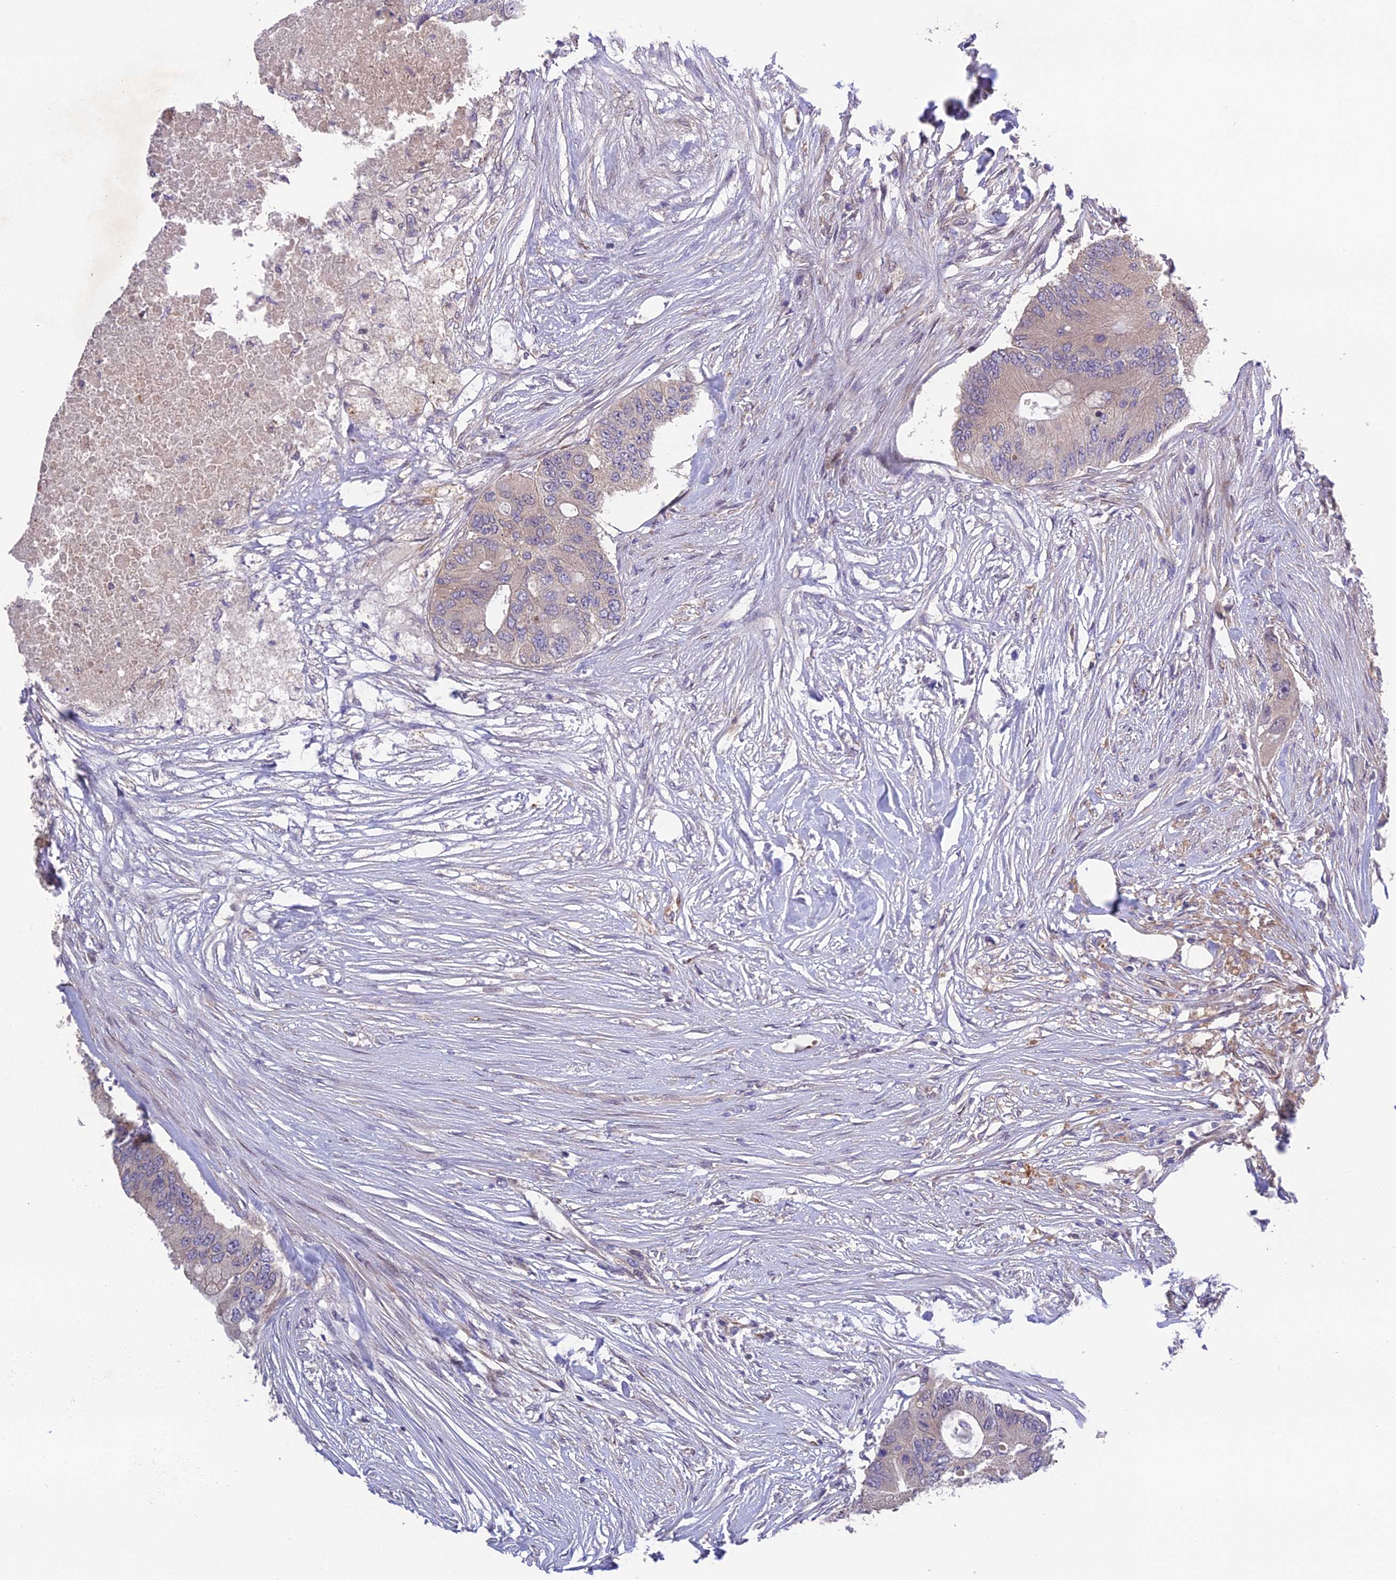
{"staining": {"intensity": "negative", "quantity": "none", "location": "none"}, "tissue": "colorectal cancer", "cell_type": "Tumor cells", "image_type": "cancer", "snomed": [{"axis": "morphology", "description": "Adenocarcinoma, NOS"}, {"axis": "topography", "description": "Colon"}], "caption": "IHC of colorectal cancer (adenocarcinoma) displays no expression in tumor cells. (IHC, brightfield microscopy, high magnification).", "gene": "PUS10", "patient": {"sex": "male", "age": 71}}